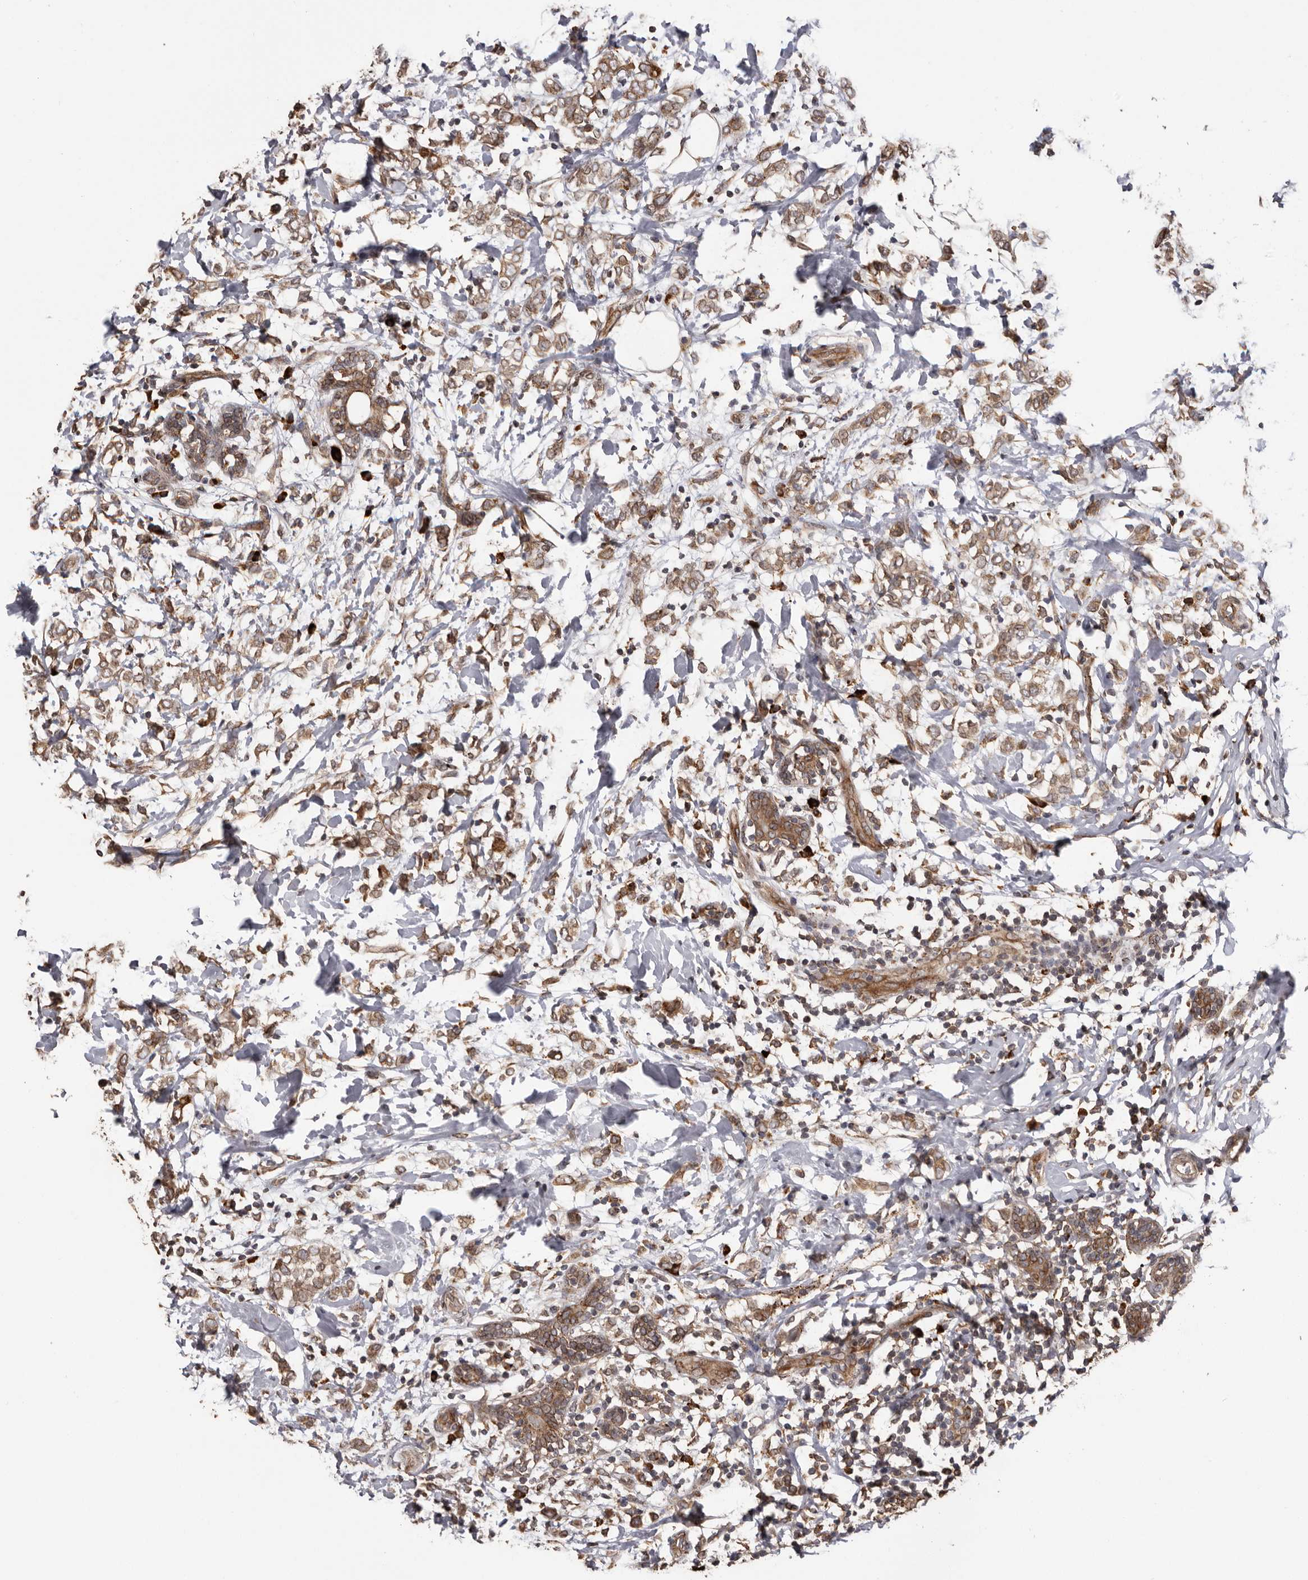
{"staining": {"intensity": "moderate", "quantity": ">75%", "location": "cytoplasmic/membranous"}, "tissue": "breast cancer", "cell_type": "Tumor cells", "image_type": "cancer", "snomed": [{"axis": "morphology", "description": "Normal tissue, NOS"}, {"axis": "morphology", "description": "Lobular carcinoma"}, {"axis": "topography", "description": "Breast"}], "caption": "The immunohistochemical stain shows moderate cytoplasmic/membranous staining in tumor cells of lobular carcinoma (breast) tissue. Nuclei are stained in blue.", "gene": "NUP43", "patient": {"sex": "female", "age": 47}}